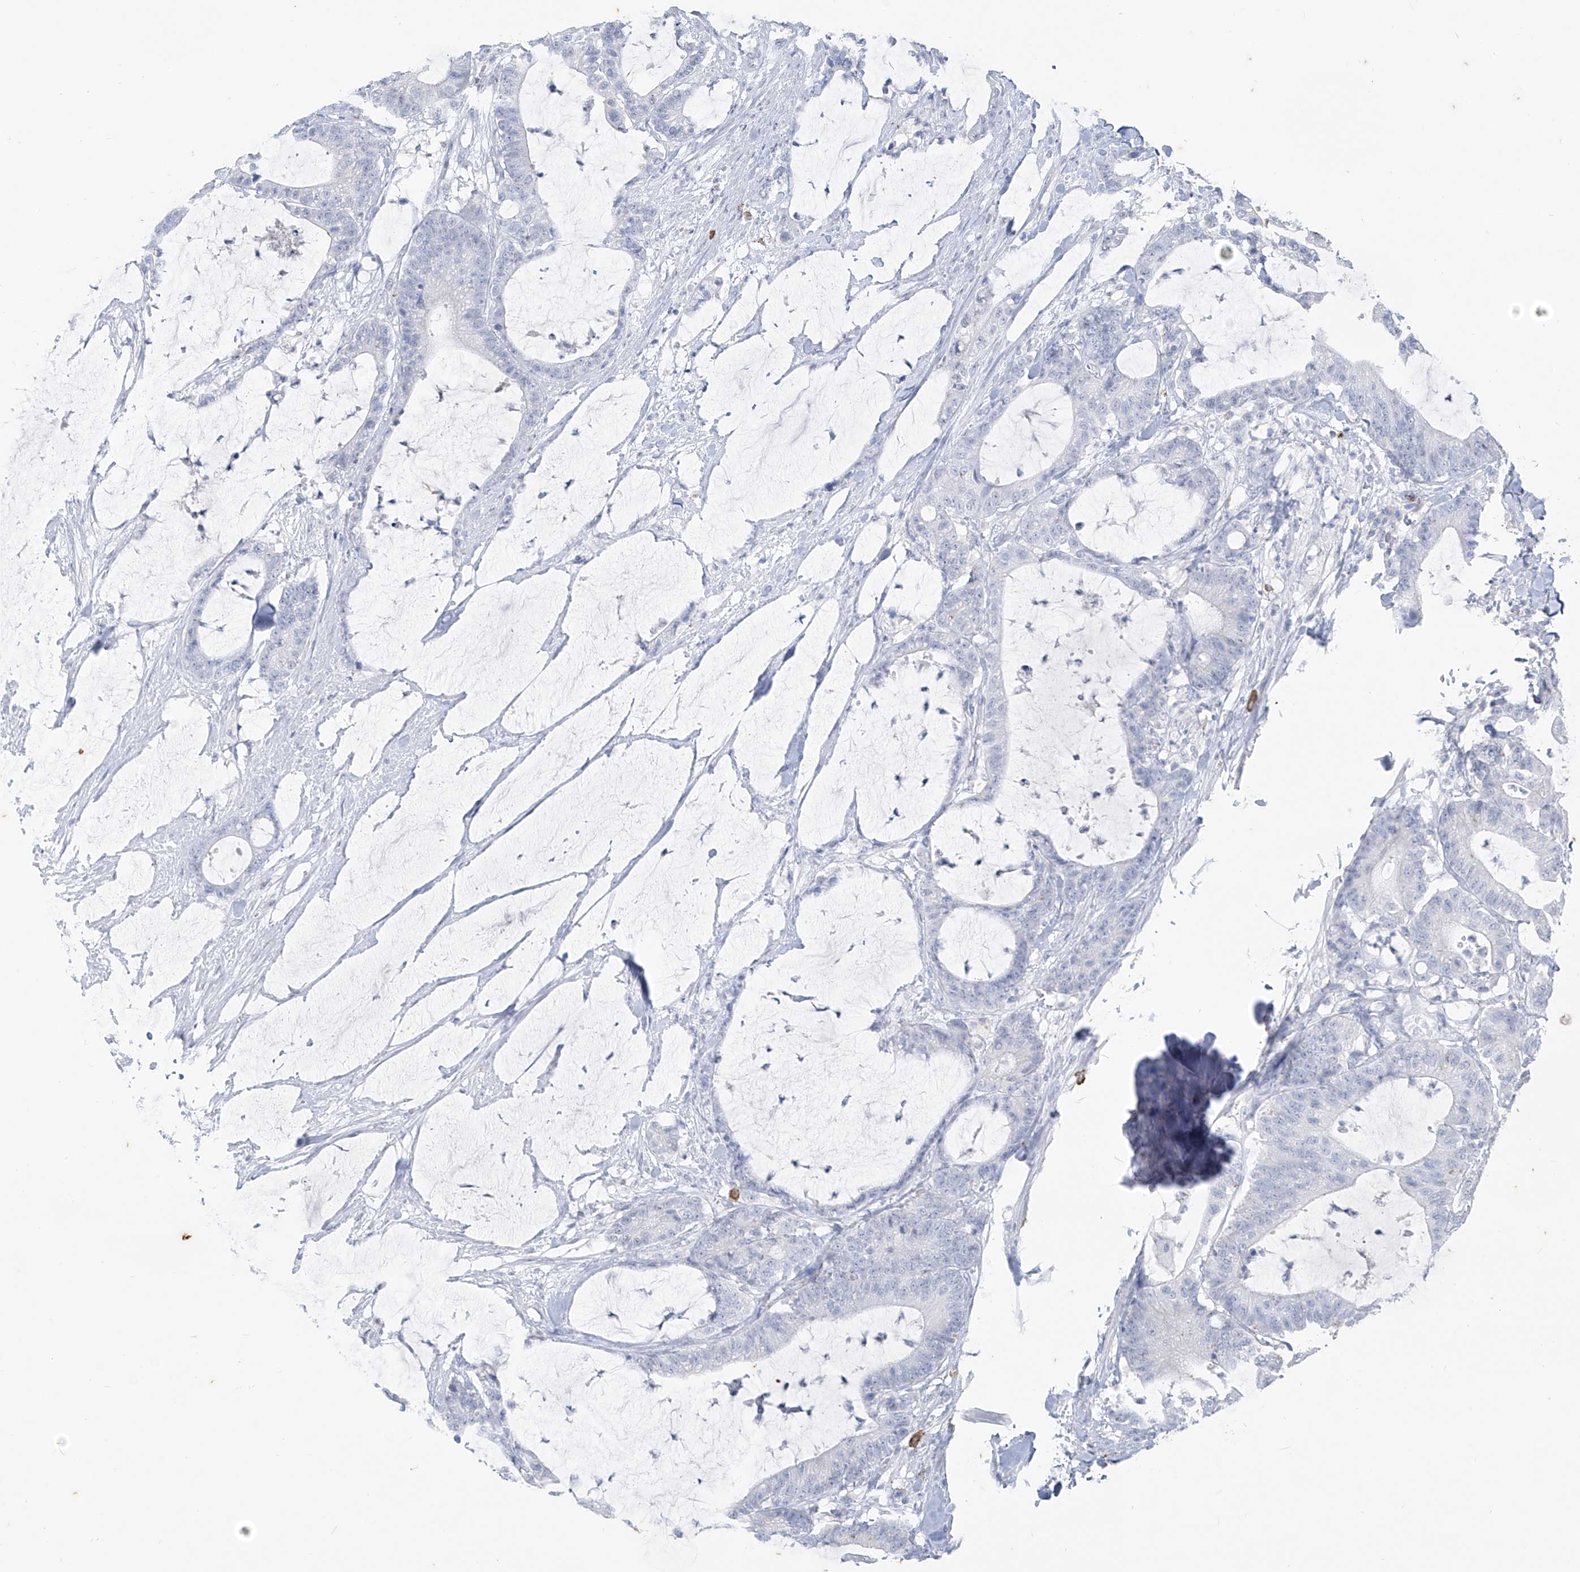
{"staining": {"intensity": "negative", "quantity": "none", "location": "none"}, "tissue": "colorectal cancer", "cell_type": "Tumor cells", "image_type": "cancer", "snomed": [{"axis": "morphology", "description": "Adenocarcinoma, NOS"}, {"axis": "topography", "description": "Colon"}], "caption": "An image of adenocarcinoma (colorectal) stained for a protein exhibits no brown staining in tumor cells.", "gene": "CX3CR1", "patient": {"sex": "female", "age": 84}}